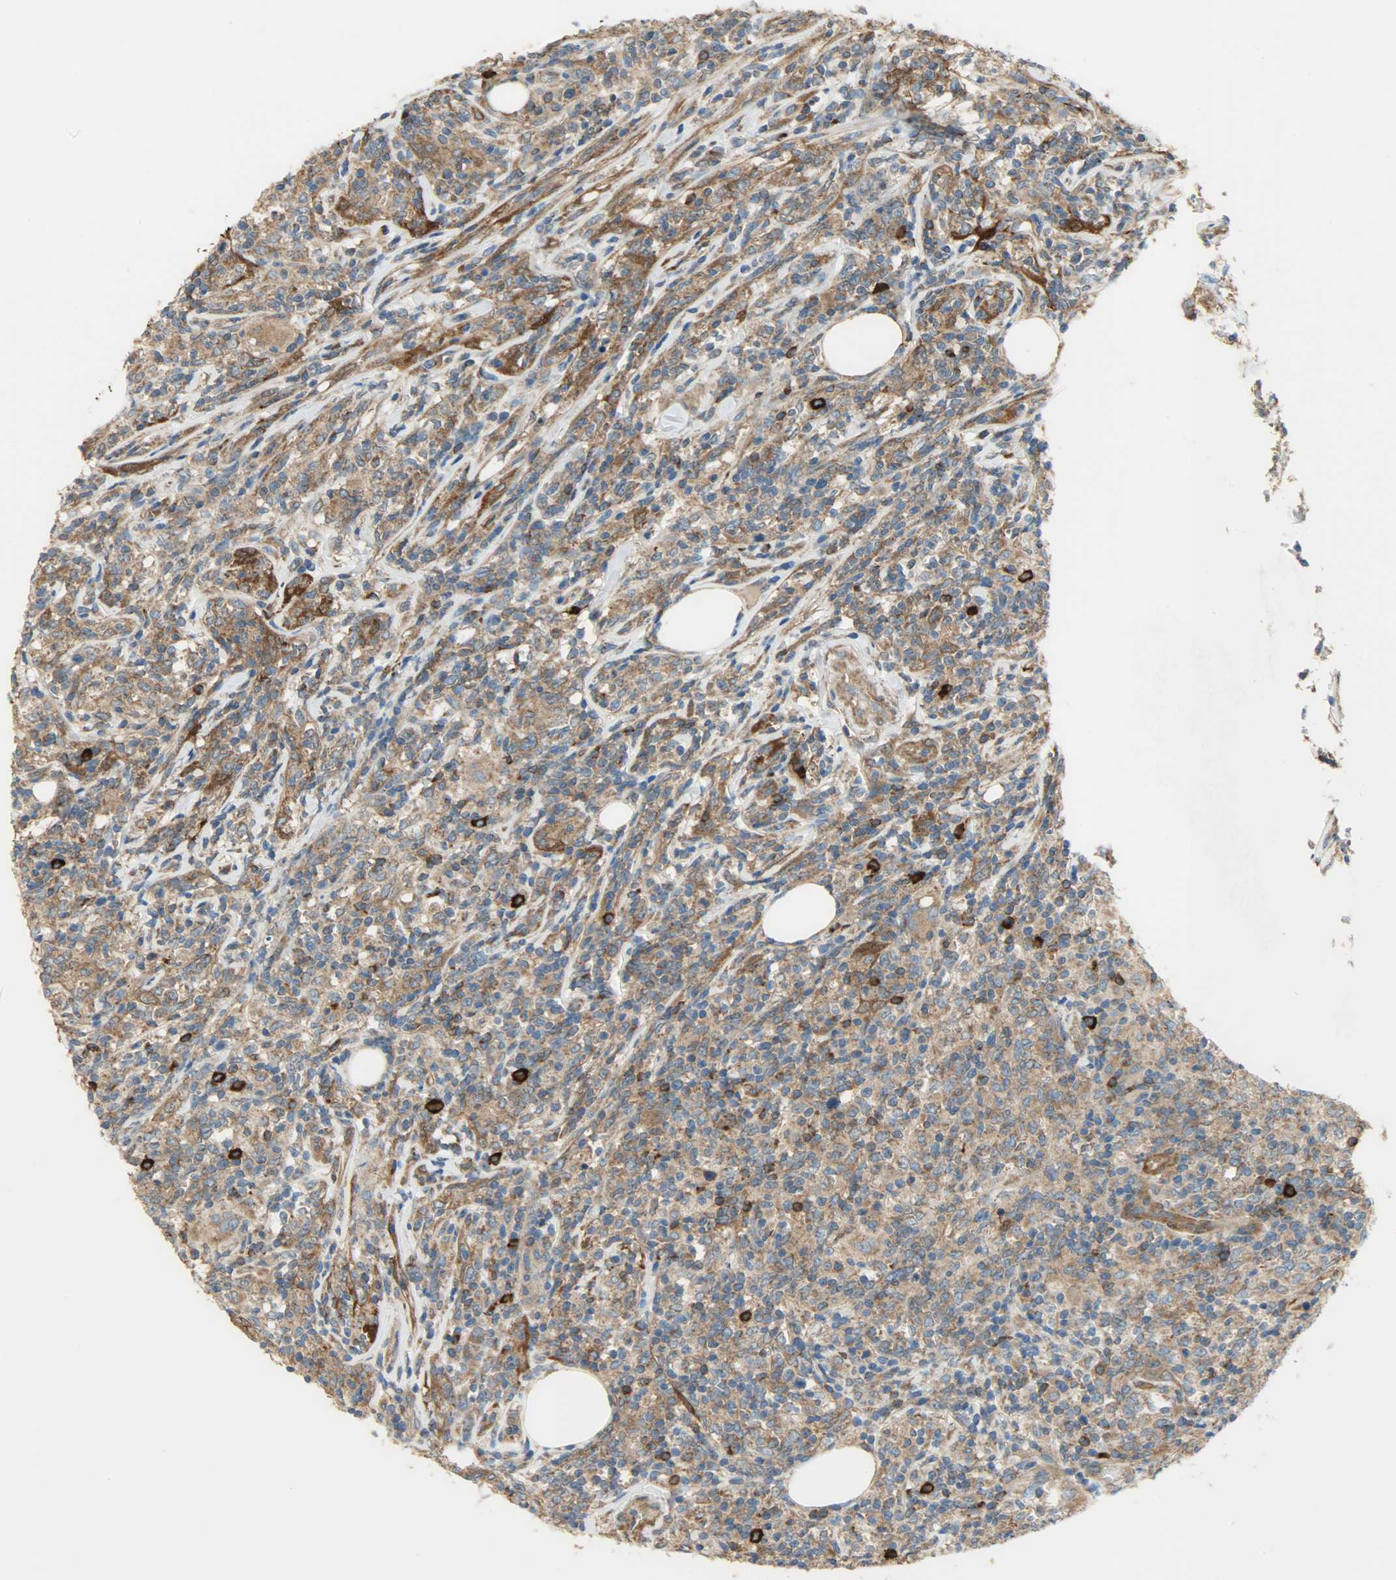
{"staining": {"intensity": "strong", "quantity": ">75%", "location": "cytoplasmic/membranous"}, "tissue": "lymphoma", "cell_type": "Tumor cells", "image_type": "cancer", "snomed": [{"axis": "morphology", "description": "Malignant lymphoma, non-Hodgkin's type, High grade"}, {"axis": "topography", "description": "Lymph node"}], "caption": "Immunohistochemical staining of human high-grade malignant lymphoma, non-Hodgkin's type shows high levels of strong cytoplasmic/membranous protein expression in about >75% of tumor cells.", "gene": "C1orf198", "patient": {"sex": "female", "age": 84}}